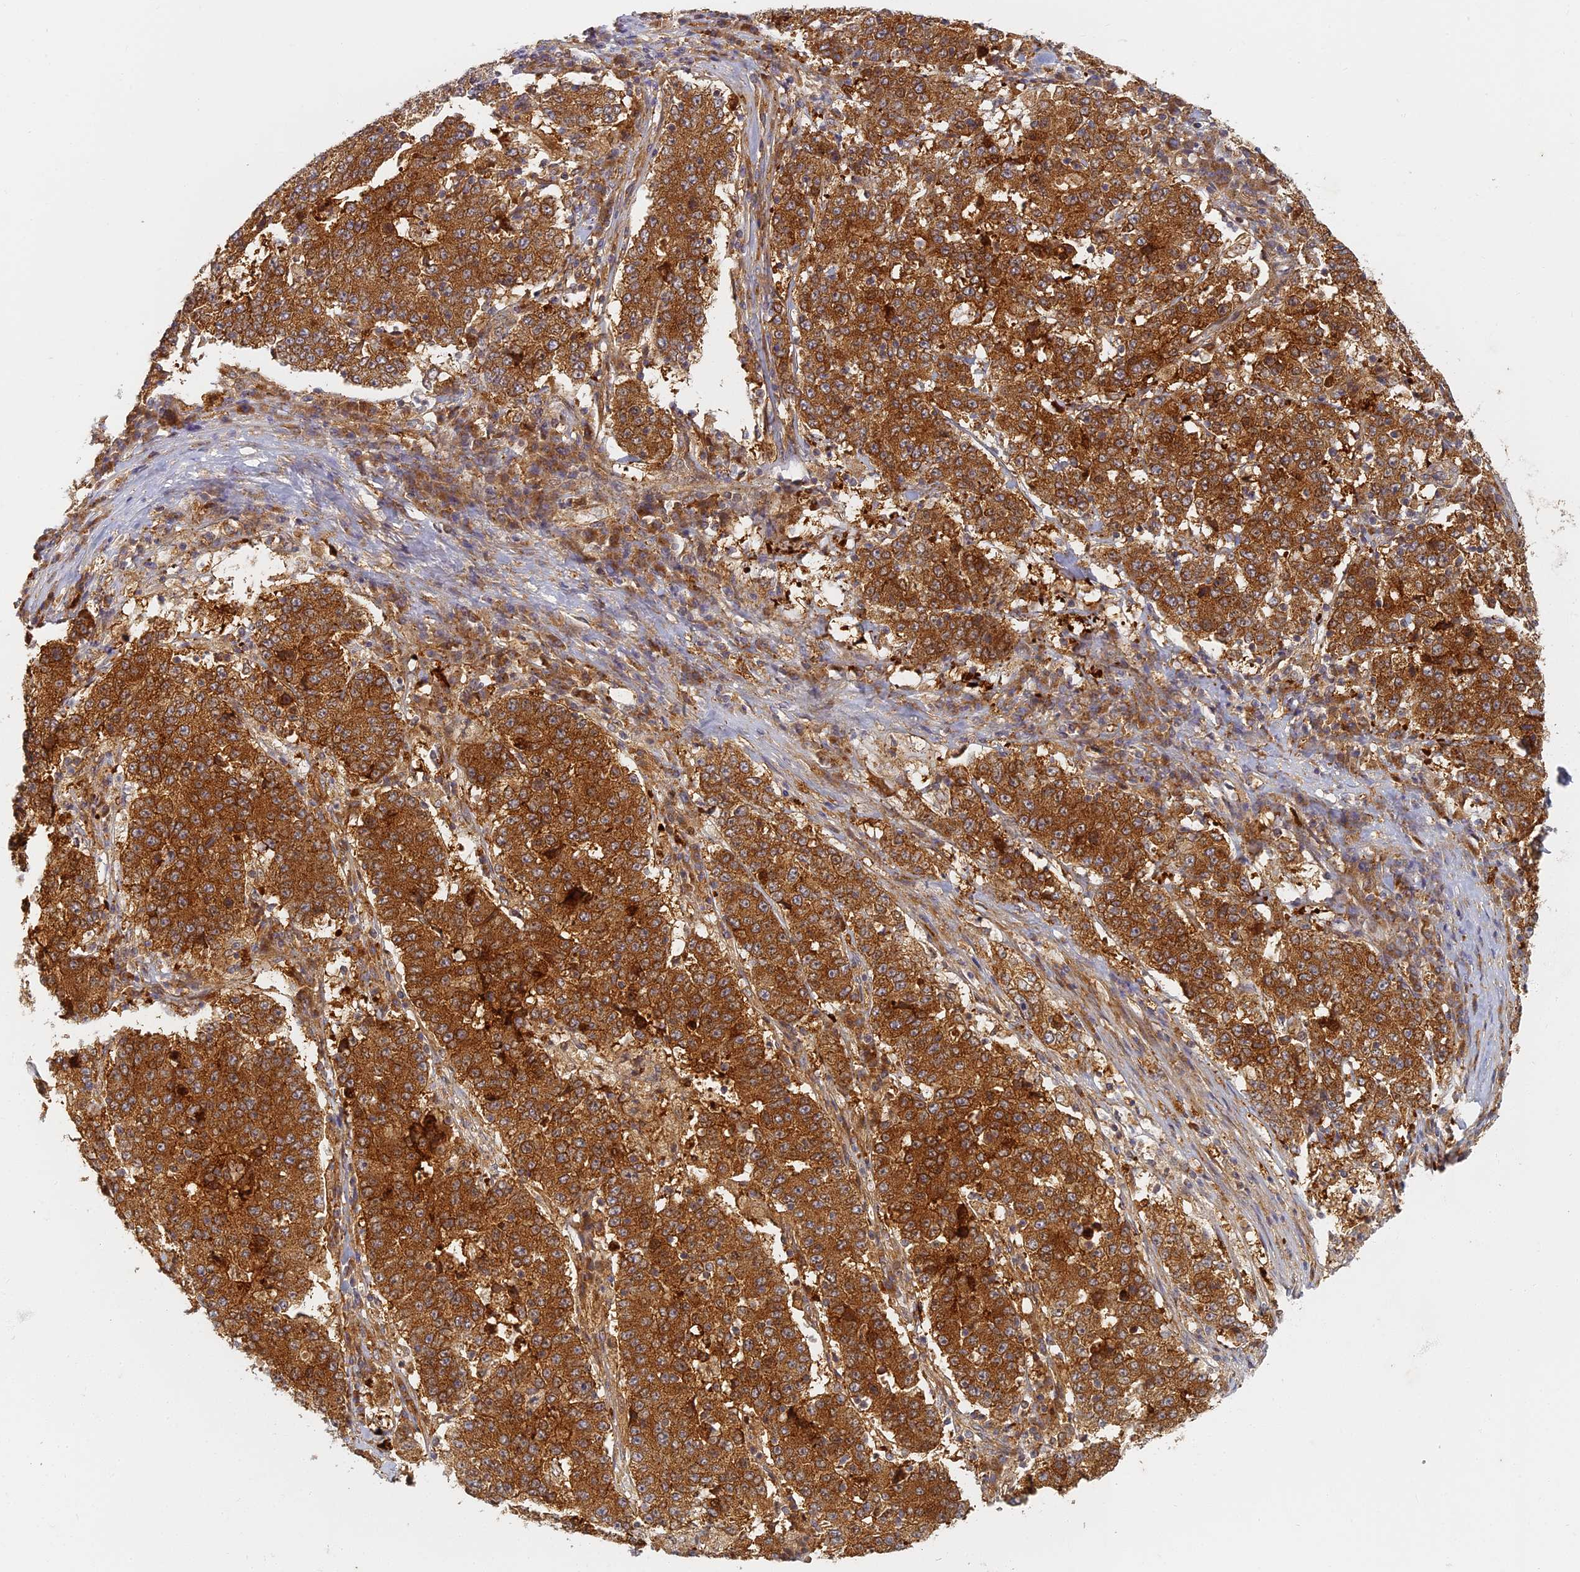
{"staining": {"intensity": "strong", "quantity": ">75%", "location": "cytoplasmic/membranous"}, "tissue": "stomach cancer", "cell_type": "Tumor cells", "image_type": "cancer", "snomed": [{"axis": "morphology", "description": "Adenocarcinoma, NOS"}, {"axis": "topography", "description": "Stomach"}], "caption": "A brown stain labels strong cytoplasmic/membranous staining of a protein in human stomach adenocarcinoma tumor cells.", "gene": "INO80D", "patient": {"sex": "male", "age": 59}}